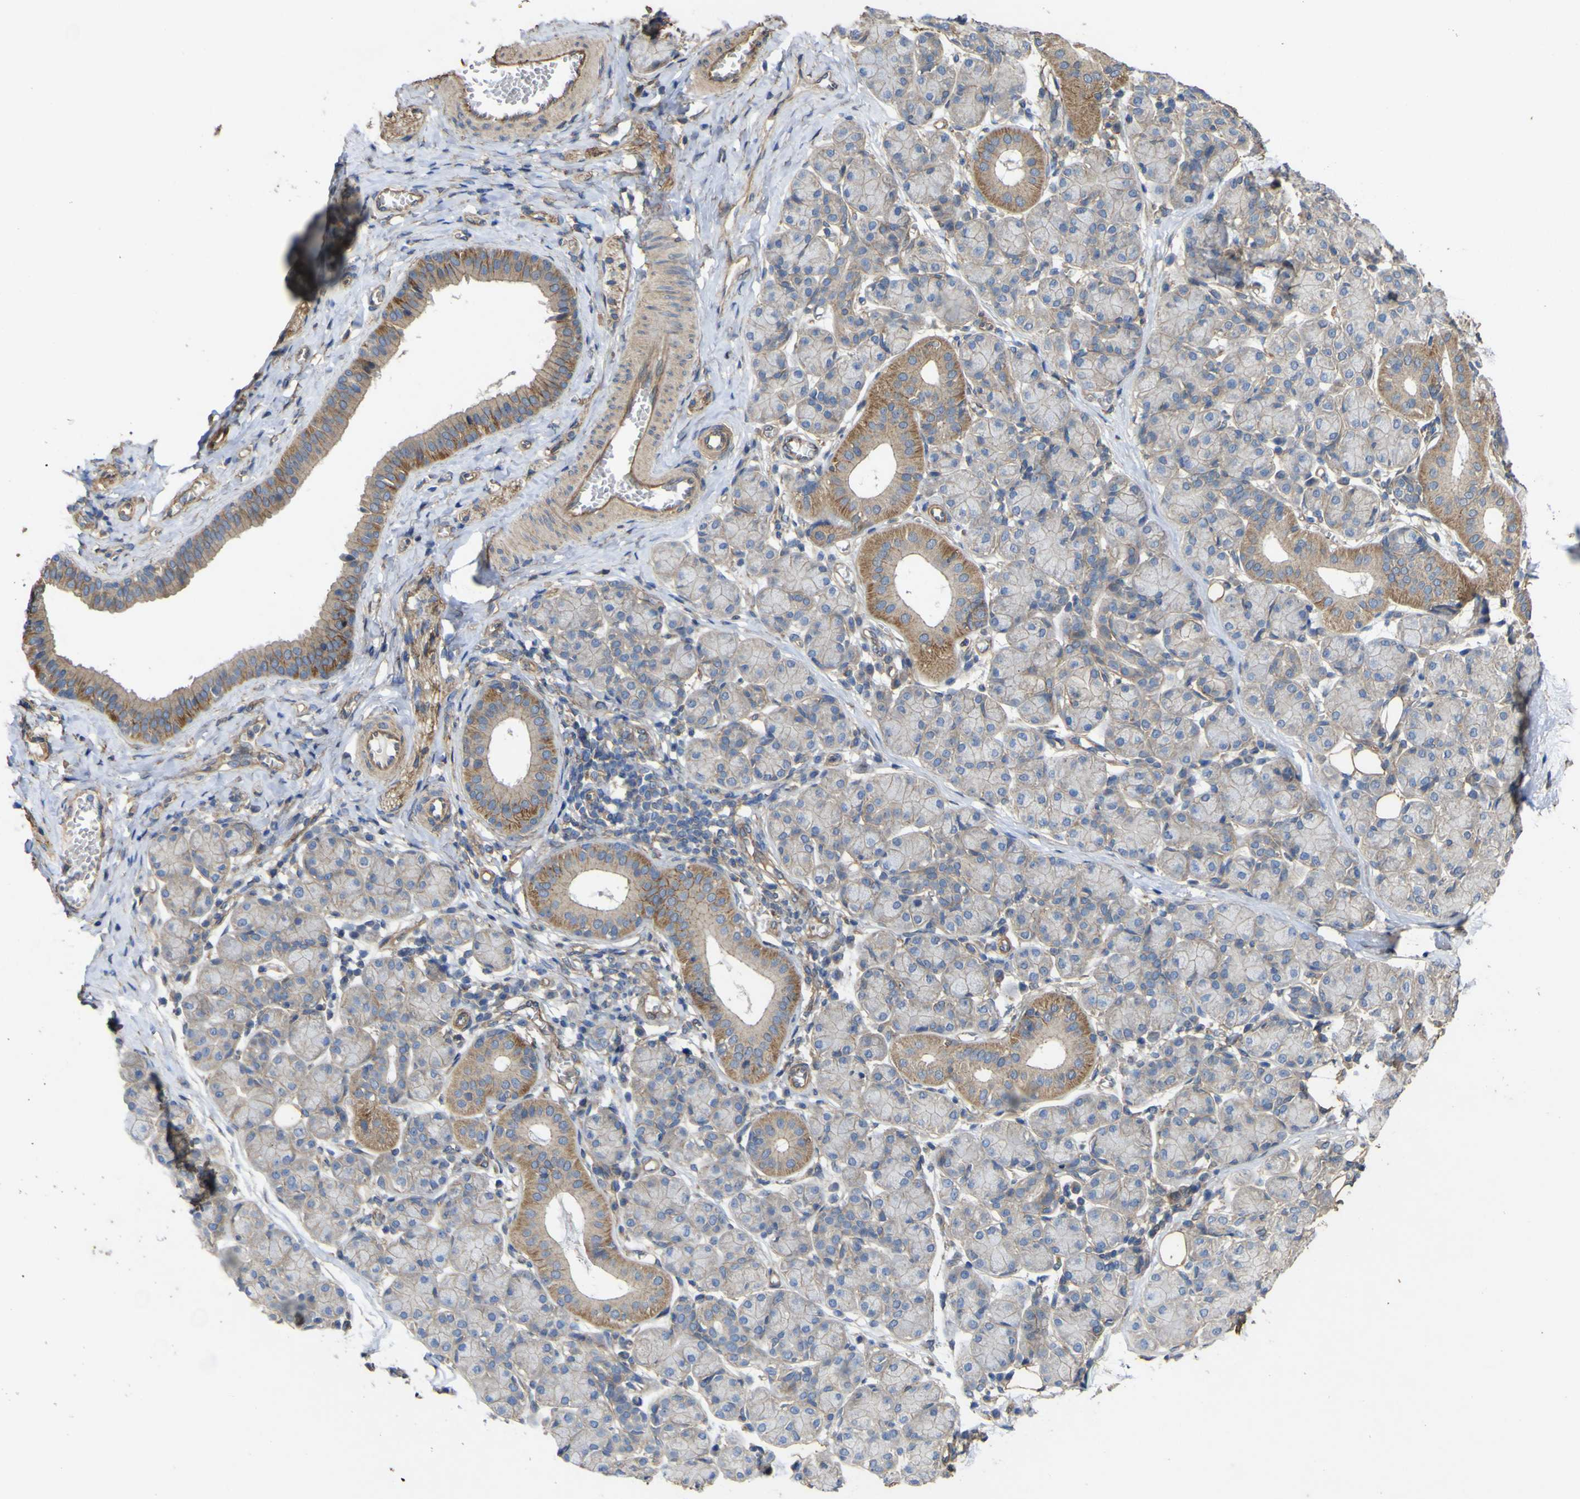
{"staining": {"intensity": "weak", "quantity": ">75%", "location": "cytoplasmic/membranous"}, "tissue": "salivary gland", "cell_type": "Glandular cells", "image_type": "normal", "snomed": [{"axis": "morphology", "description": "Normal tissue, NOS"}, {"axis": "morphology", "description": "Inflammation, NOS"}, {"axis": "topography", "description": "Lymph node"}, {"axis": "topography", "description": "Salivary gland"}], "caption": "An image of human salivary gland stained for a protein demonstrates weak cytoplasmic/membranous brown staining in glandular cells. (DAB (3,3'-diaminobenzidine) IHC, brown staining for protein, blue staining for nuclei).", "gene": "TNFSF15", "patient": {"sex": "male", "age": 3}}